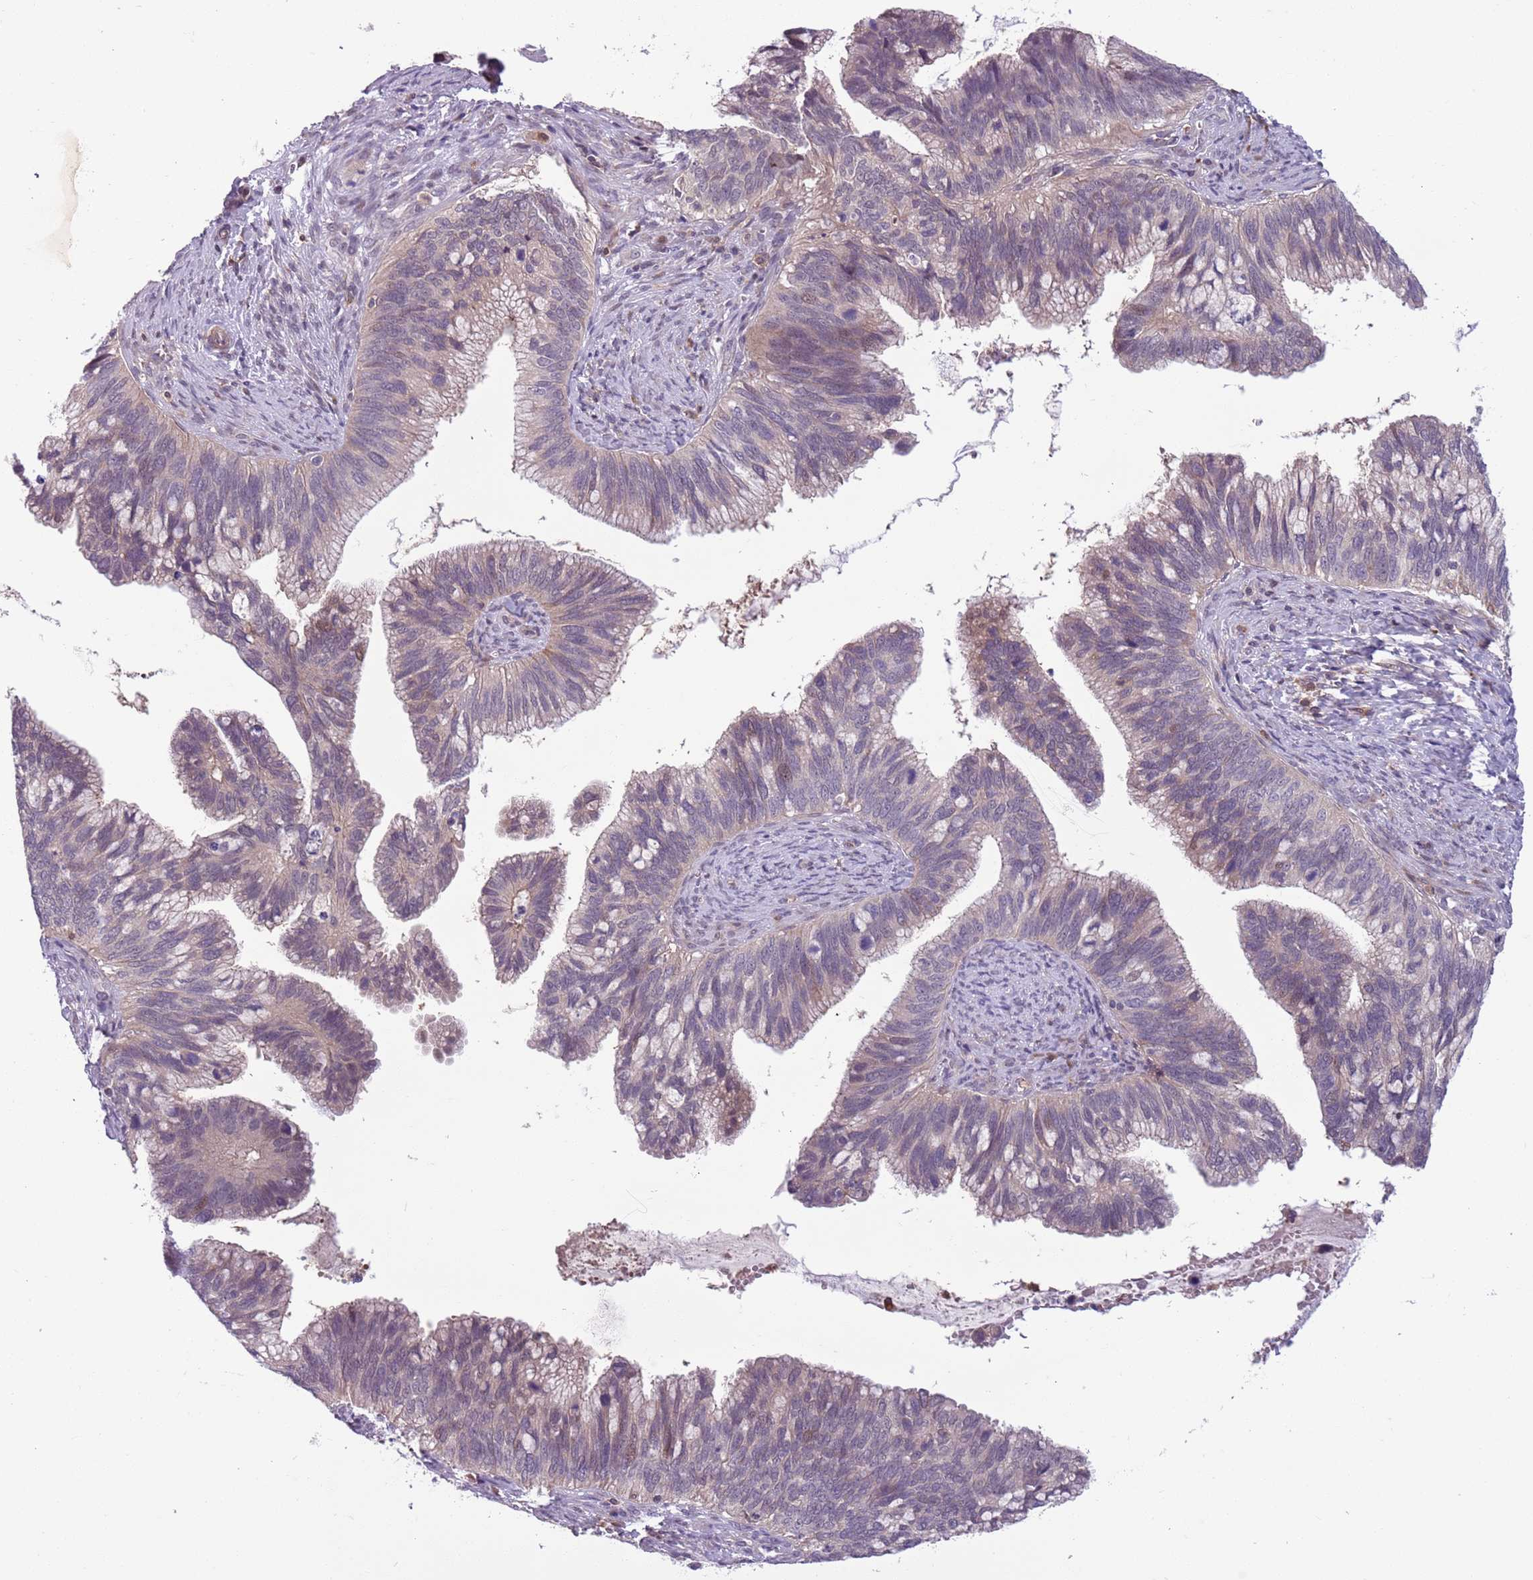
{"staining": {"intensity": "weak", "quantity": "<25%", "location": "nuclear"}, "tissue": "cervical cancer", "cell_type": "Tumor cells", "image_type": "cancer", "snomed": [{"axis": "morphology", "description": "Adenocarcinoma, NOS"}, {"axis": "topography", "description": "Cervix"}], "caption": "Immunohistochemical staining of human cervical cancer (adenocarcinoma) displays no significant positivity in tumor cells.", "gene": "JAML", "patient": {"sex": "female", "age": 42}}